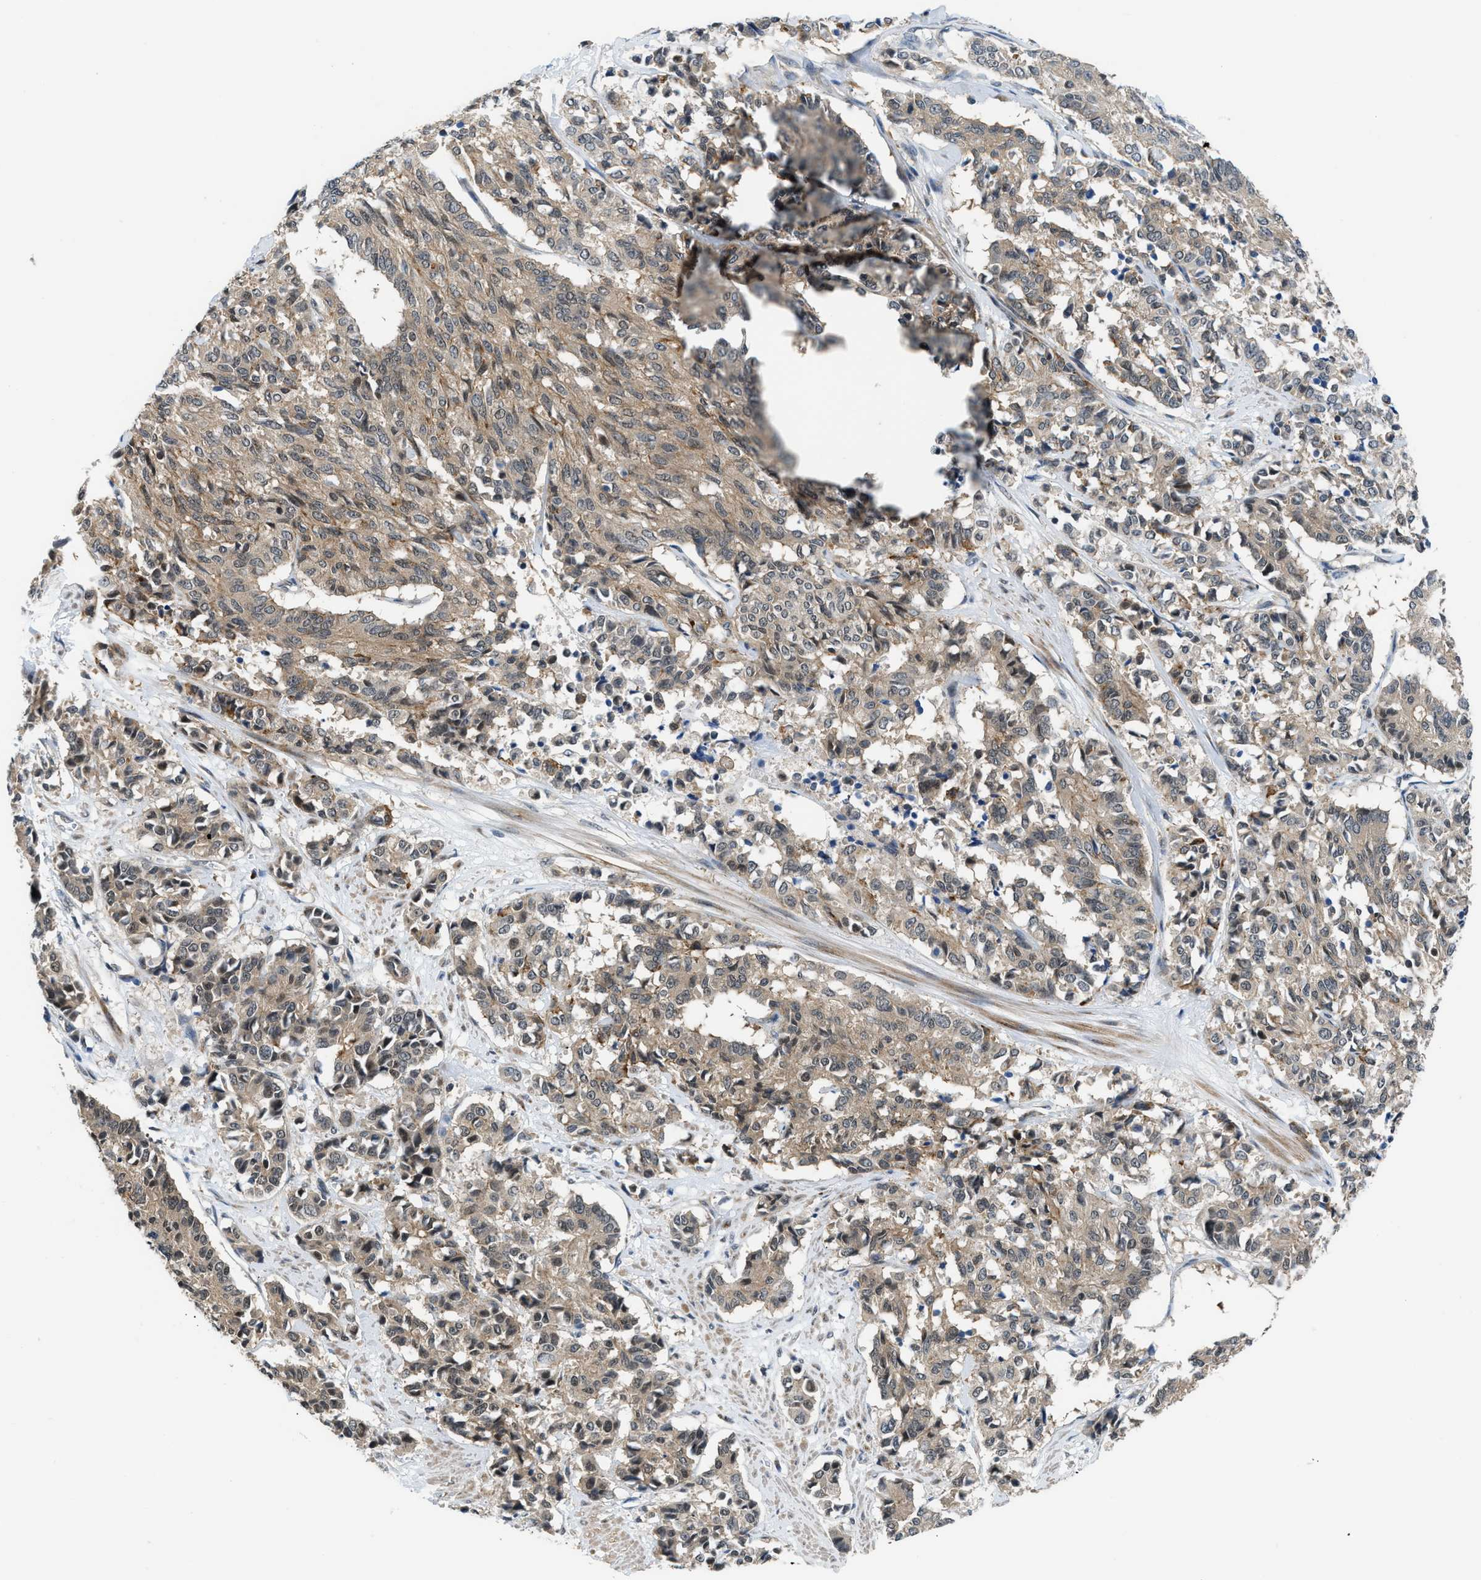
{"staining": {"intensity": "moderate", "quantity": ">75%", "location": "cytoplasmic/membranous"}, "tissue": "cervical cancer", "cell_type": "Tumor cells", "image_type": "cancer", "snomed": [{"axis": "morphology", "description": "Squamous cell carcinoma, NOS"}, {"axis": "topography", "description": "Cervix"}], "caption": "Protein staining demonstrates moderate cytoplasmic/membranous staining in about >75% of tumor cells in cervical squamous cell carcinoma.", "gene": "MTMR1", "patient": {"sex": "female", "age": 35}}